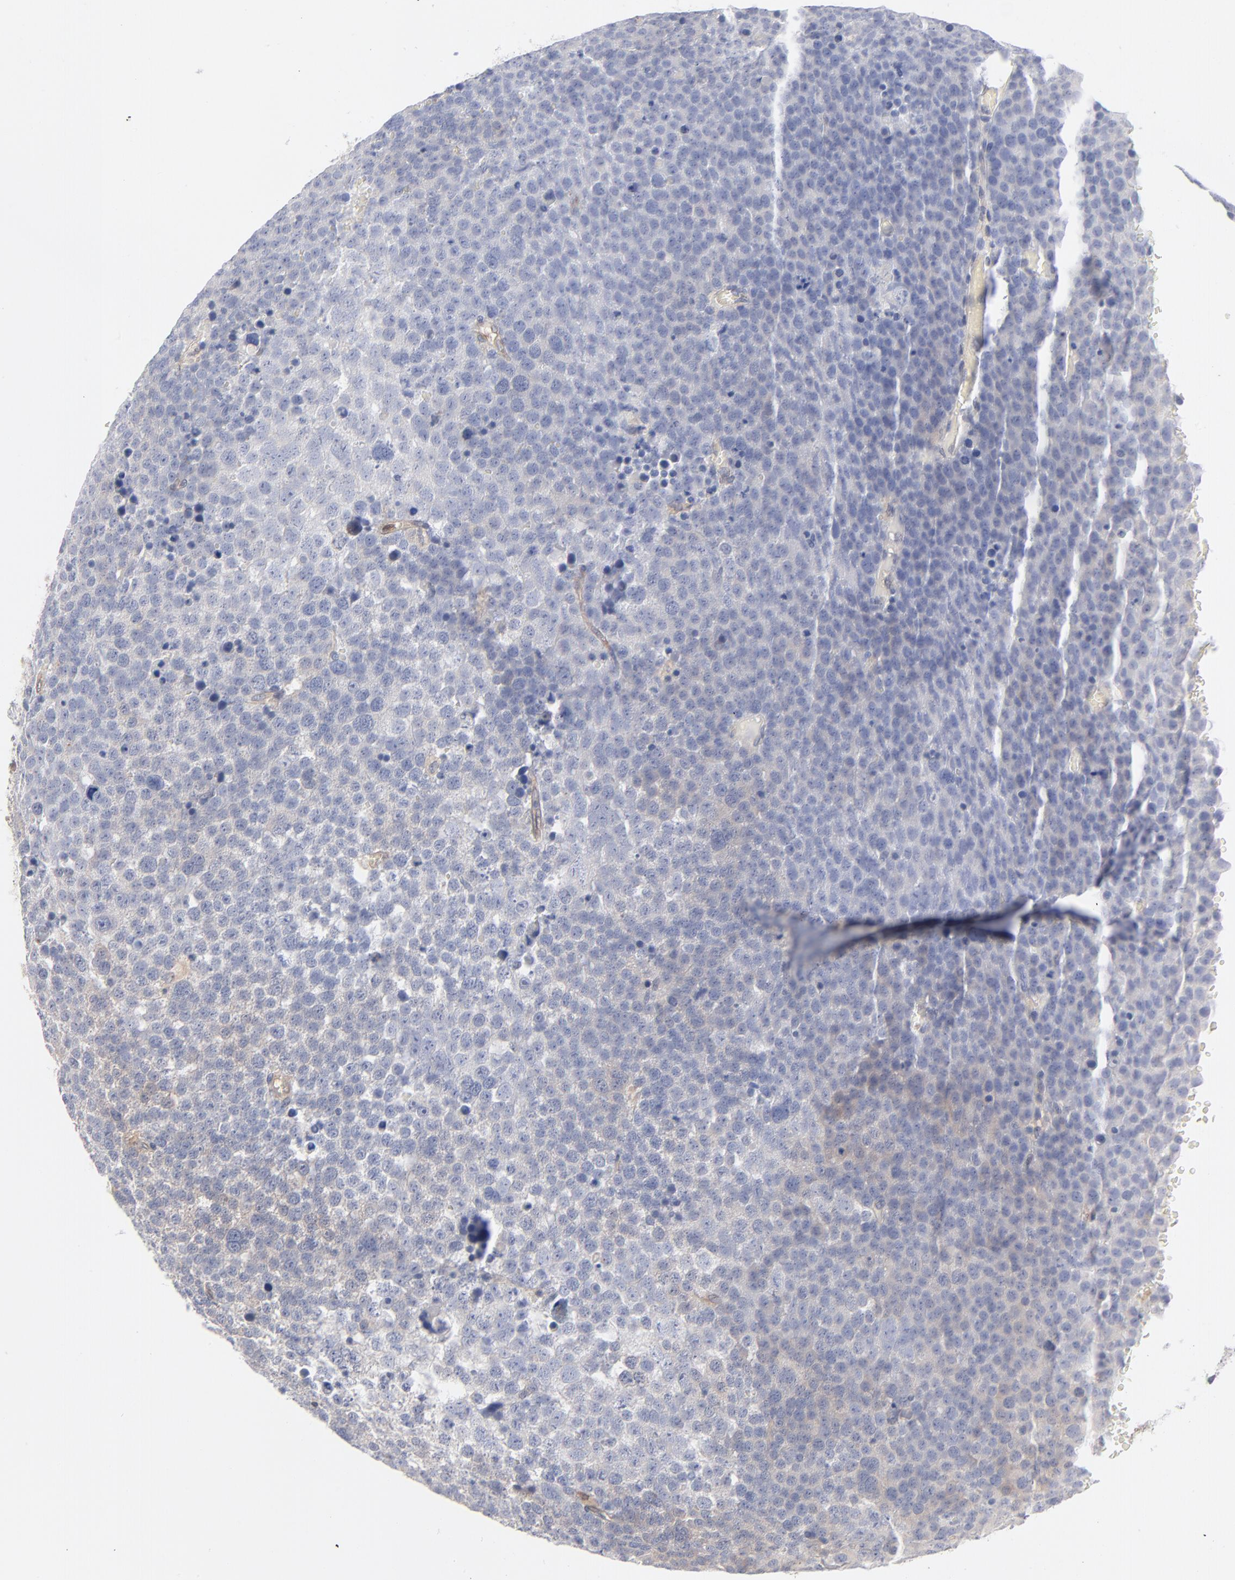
{"staining": {"intensity": "negative", "quantity": "none", "location": "none"}, "tissue": "testis cancer", "cell_type": "Tumor cells", "image_type": "cancer", "snomed": [{"axis": "morphology", "description": "Seminoma, NOS"}, {"axis": "topography", "description": "Testis"}], "caption": "The micrograph displays no significant positivity in tumor cells of seminoma (testis).", "gene": "ARRB1", "patient": {"sex": "male", "age": 71}}